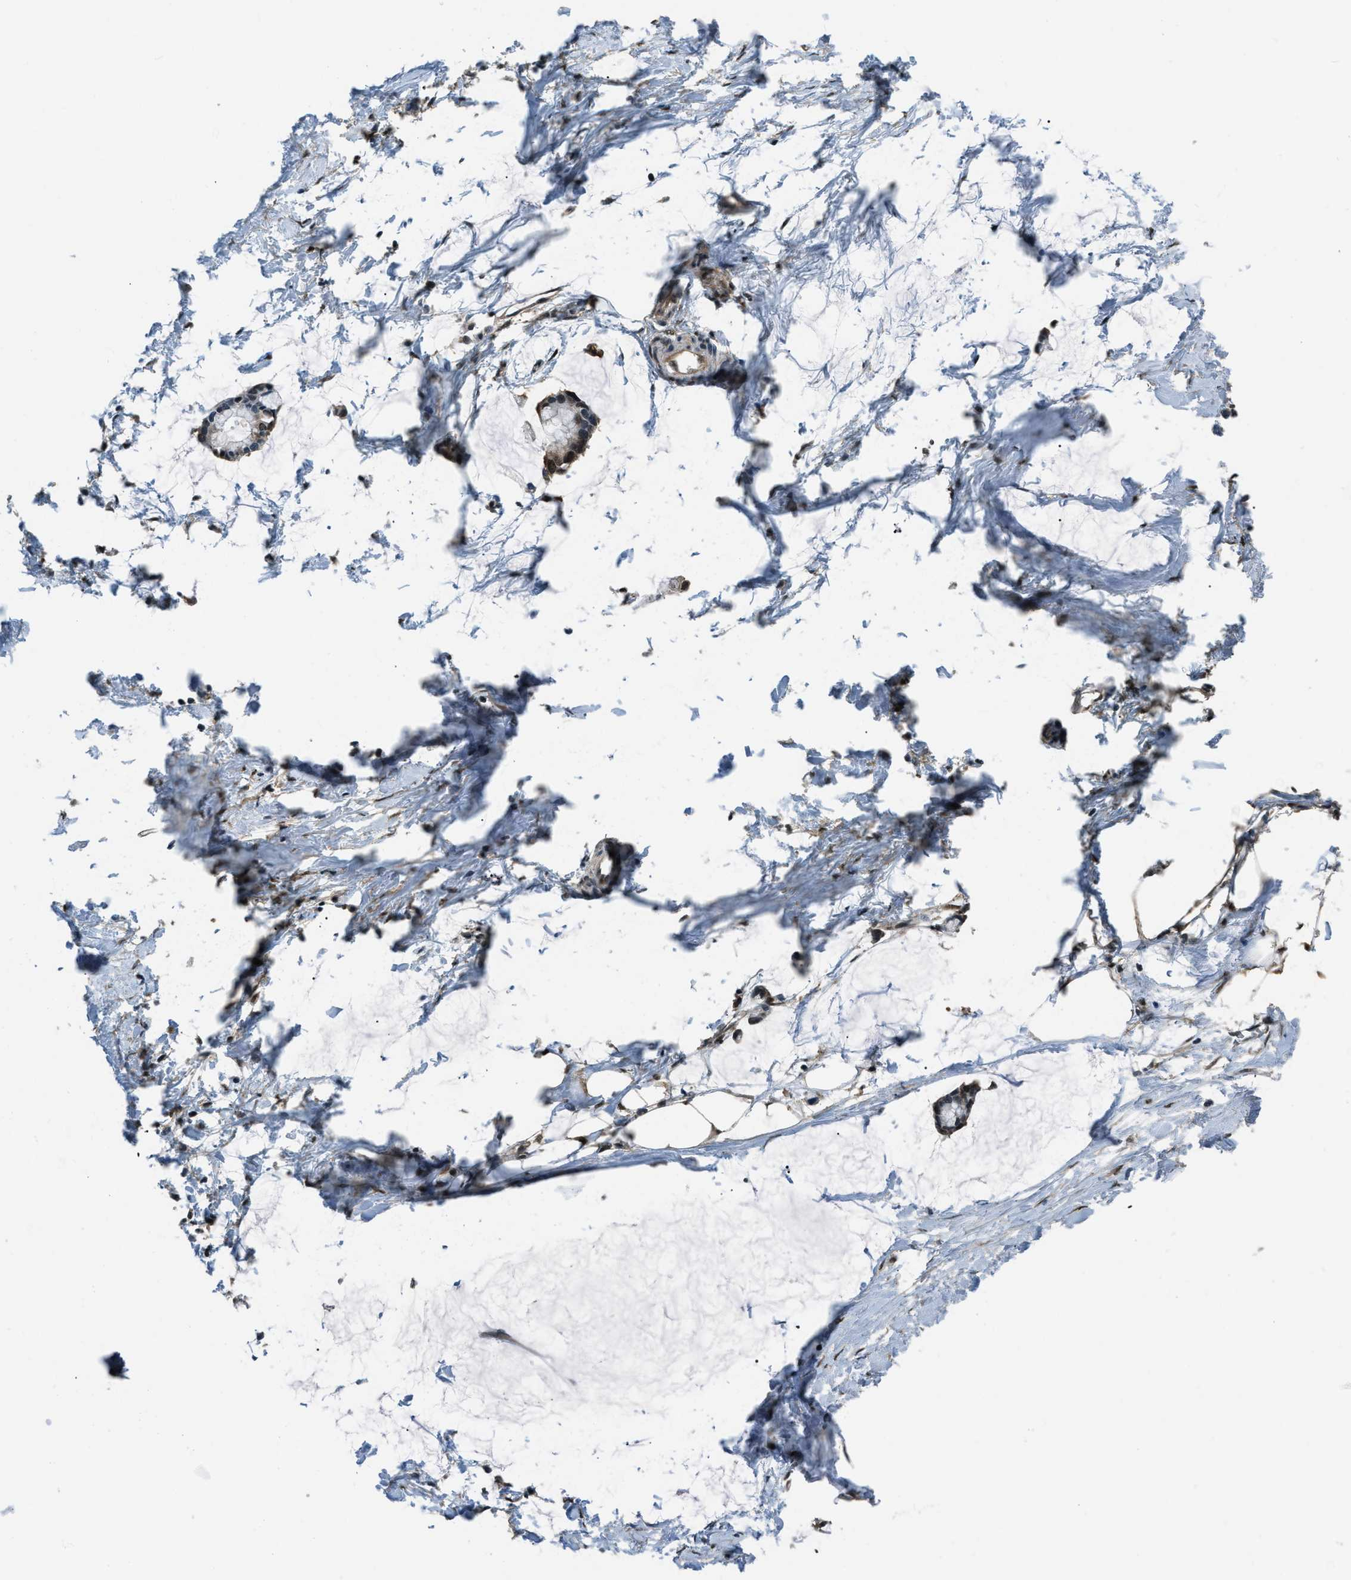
{"staining": {"intensity": "moderate", "quantity": "25%-75%", "location": "cytoplasmic/membranous"}, "tissue": "adipose tissue", "cell_type": "Adipocytes", "image_type": "normal", "snomed": [{"axis": "morphology", "description": "Normal tissue, NOS"}, {"axis": "morphology", "description": "Adenocarcinoma, NOS"}, {"axis": "topography", "description": "Colon"}, {"axis": "topography", "description": "Peripheral nerve tissue"}], "caption": "Adipocytes show moderate cytoplasmic/membranous expression in approximately 25%-75% of cells in benign adipose tissue.", "gene": "NUDCD3", "patient": {"sex": "male", "age": 14}}